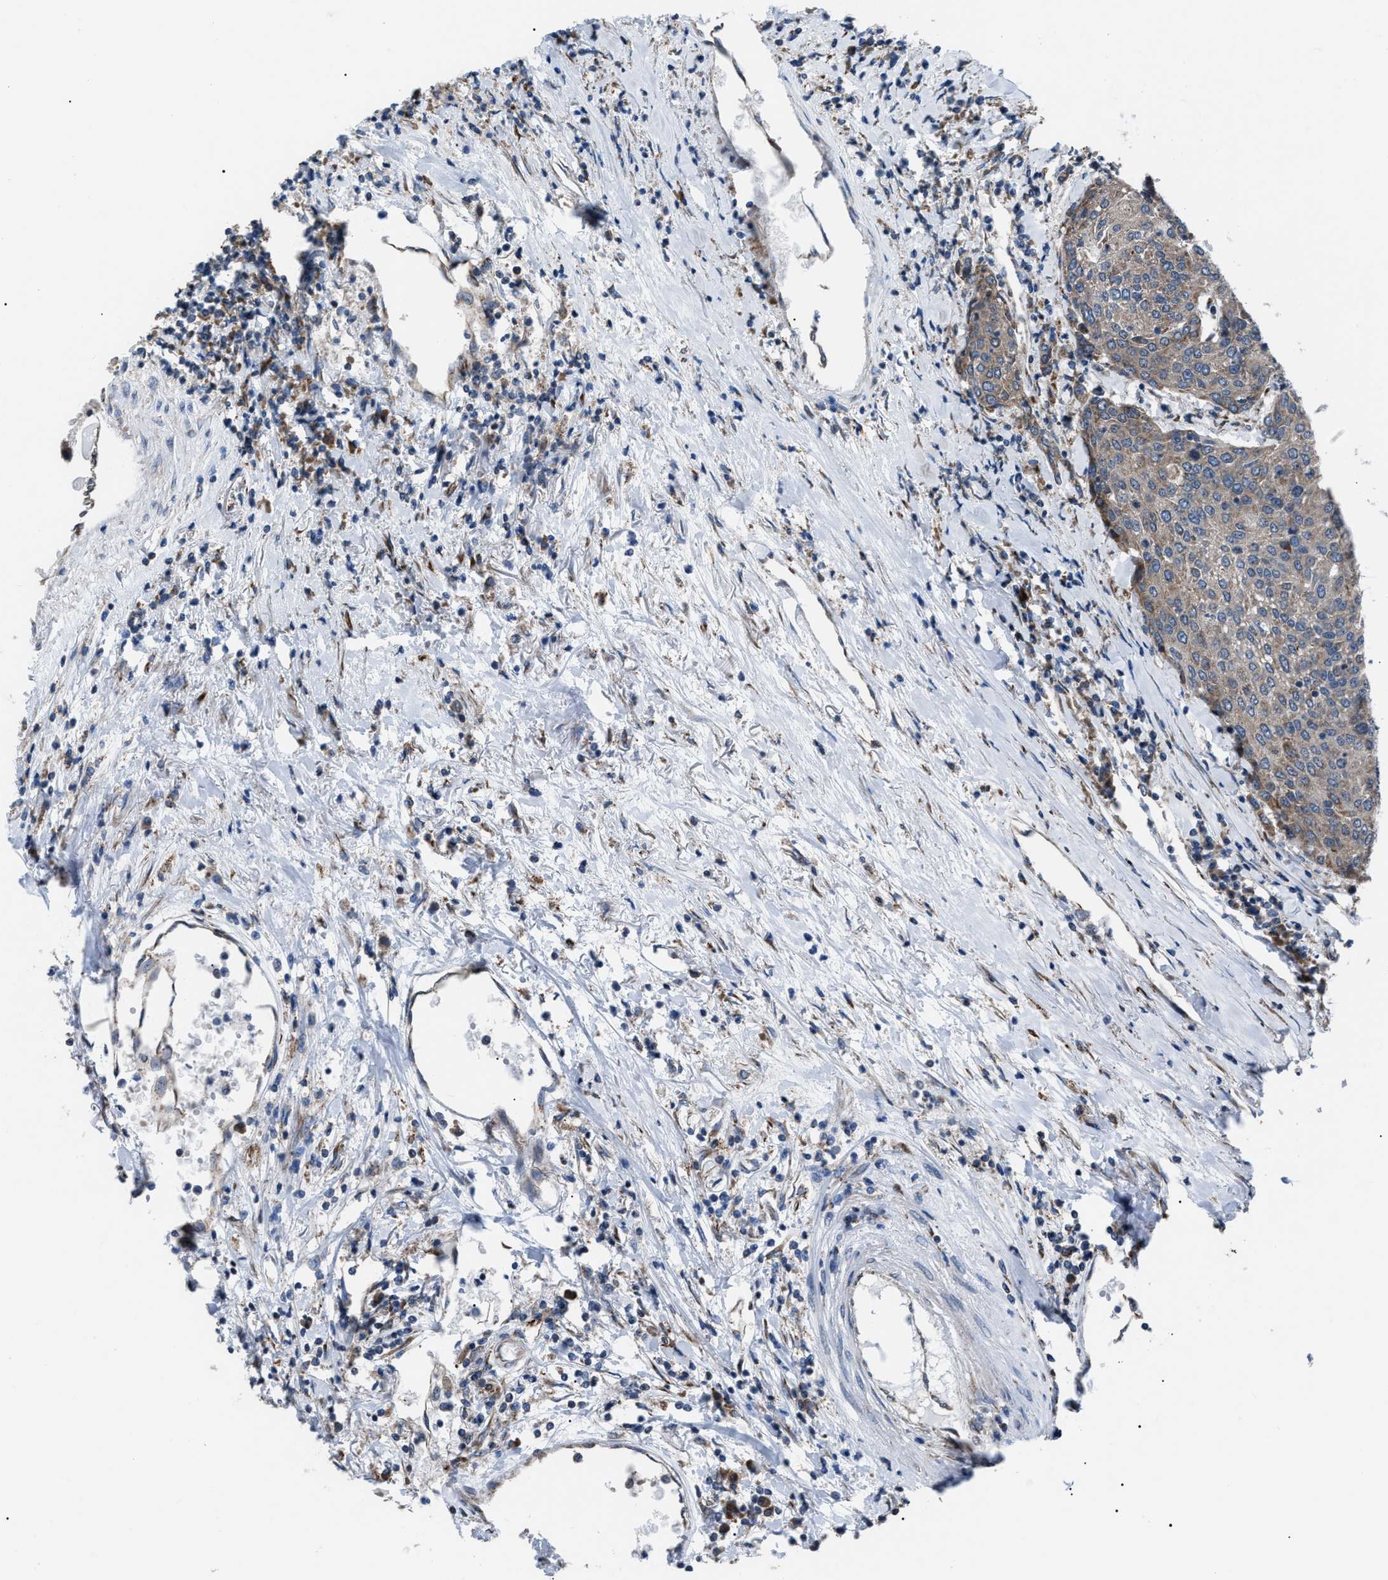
{"staining": {"intensity": "weak", "quantity": "25%-75%", "location": "cytoplasmic/membranous"}, "tissue": "urothelial cancer", "cell_type": "Tumor cells", "image_type": "cancer", "snomed": [{"axis": "morphology", "description": "Urothelial carcinoma, High grade"}, {"axis": "topography", "description": "Urinary bladder"}], "caption": "Human urothelial cancer stained with a brown dye shows weak cytoplasmic/membranous positive positivity in approximately 25%-75% of tumor cells.", "gene": "AGO2", "patient": {"sex": "female", "age": 85}}